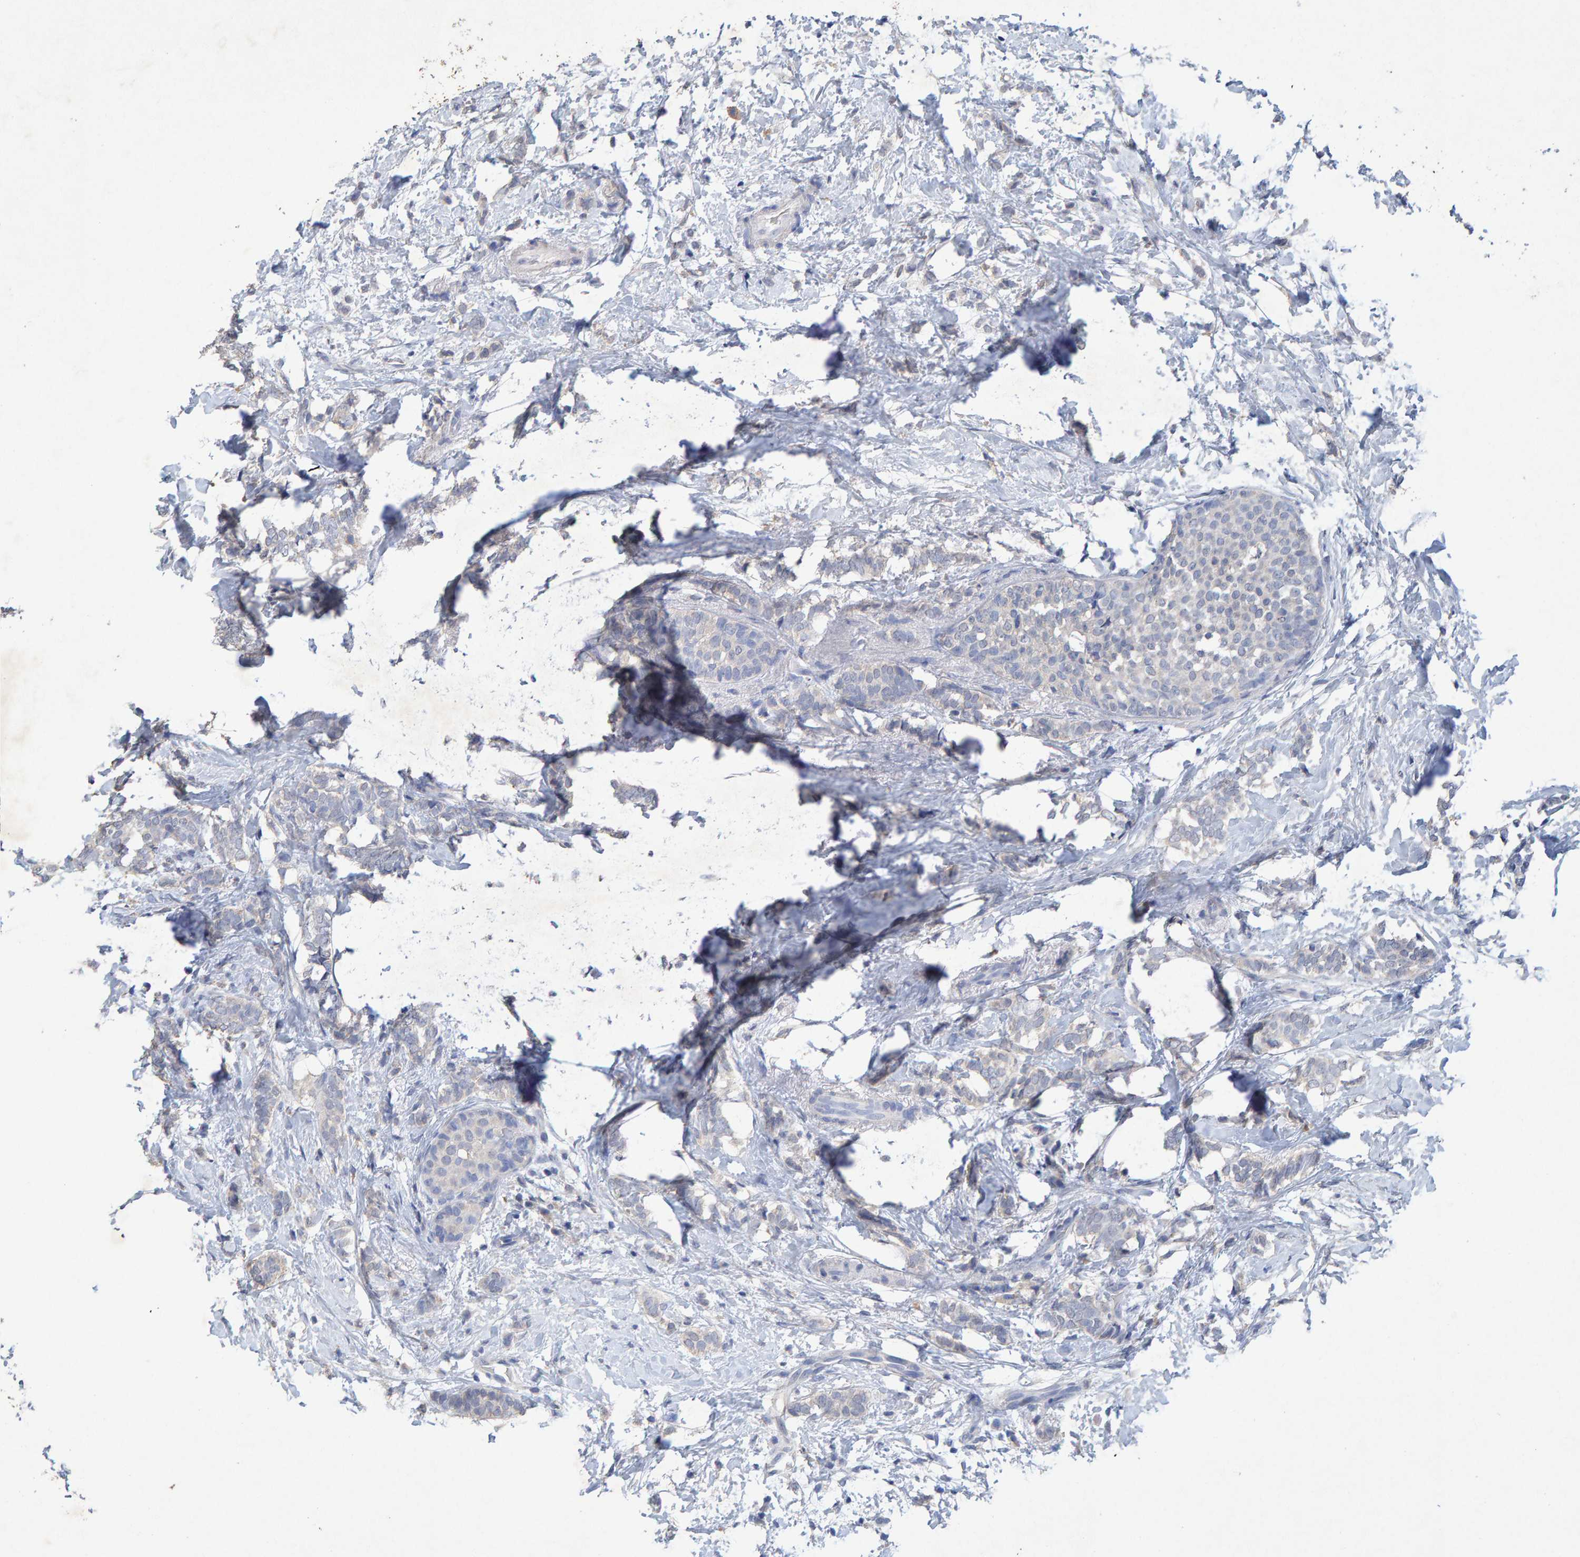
{"staining": {"intensity": "negative", "quantity": "none", "location": "none"}, "tissue": "breast cancer", "cell_type": "Tumor cells", "image_type": "cancer", "snomed": [{"axis": "morphology", "description": "Lobular carcinoma"}, {"axis": "topography", "description": "Breast"}], "caption": "Immunohistochemical staining of human lobular carcinoma (breast) reveals no significant staining in tumor cells. (Stains: DAB immunohistochemistry with hematoxylin counter stain, Microscopy: brightfield microscopy at high magnification).", "gene": "CTH", "patient": {"sex": "female", "age": 50}}